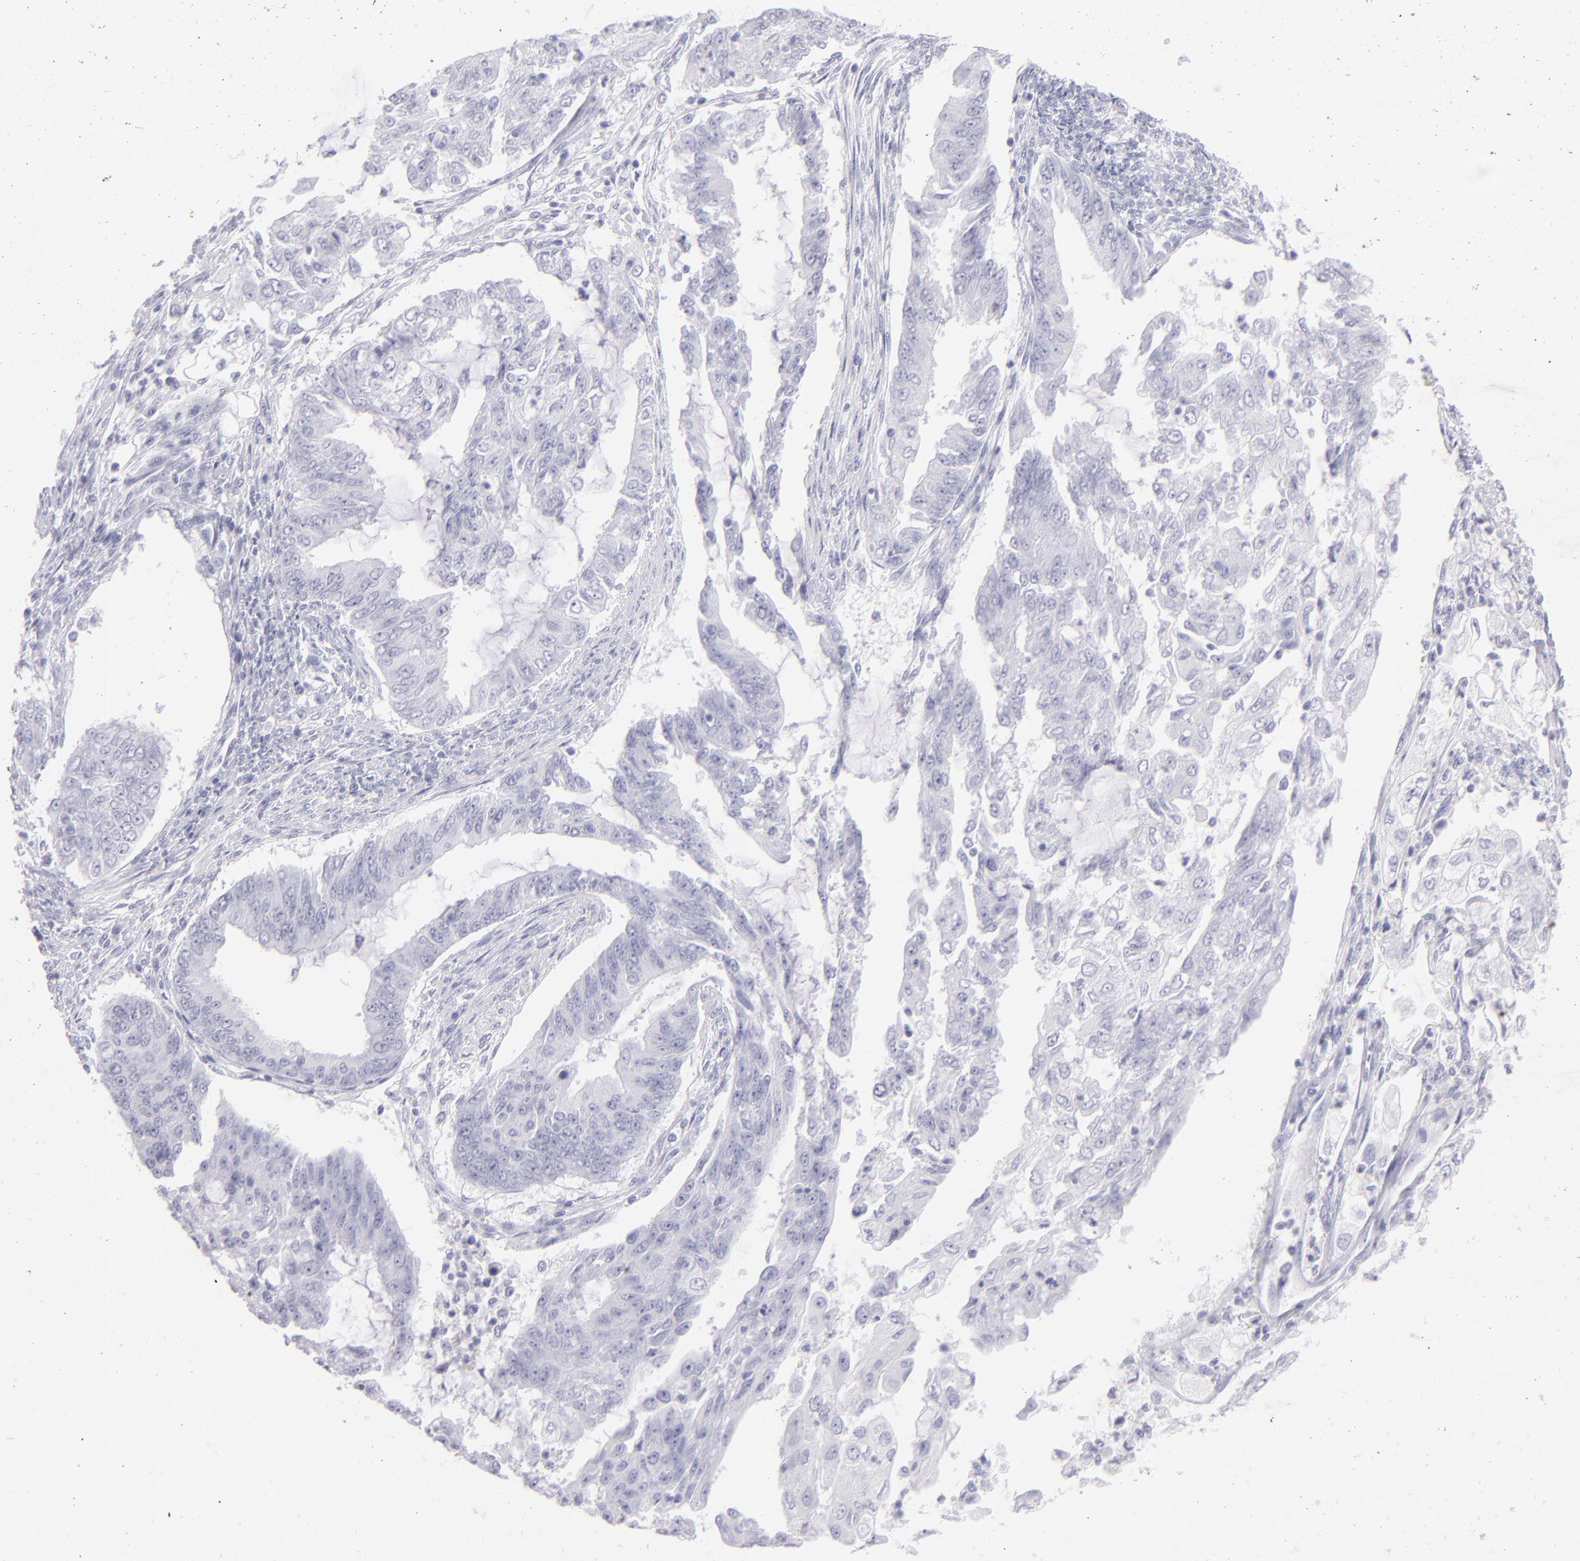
{"staining": {"intensity": "negative", "quantity": "none", "location": "none"}, "tissue": "endometrial cancer", "cell_type": "Tumor cells", "image_type": "cancer", "snomed": [{"axis": "morphology", "description": "Adenocarcinoma, NOS"}, {"axis": "topography", "description": "Endometrium"}], "caption": "Immunohistochemistry histopathology image of human endometrial cancer stained for a protein (brown), which exhibits no positivity in tumor cells.", "gene": "PRPH", "patient": {"sex": "female", "age": 75}}